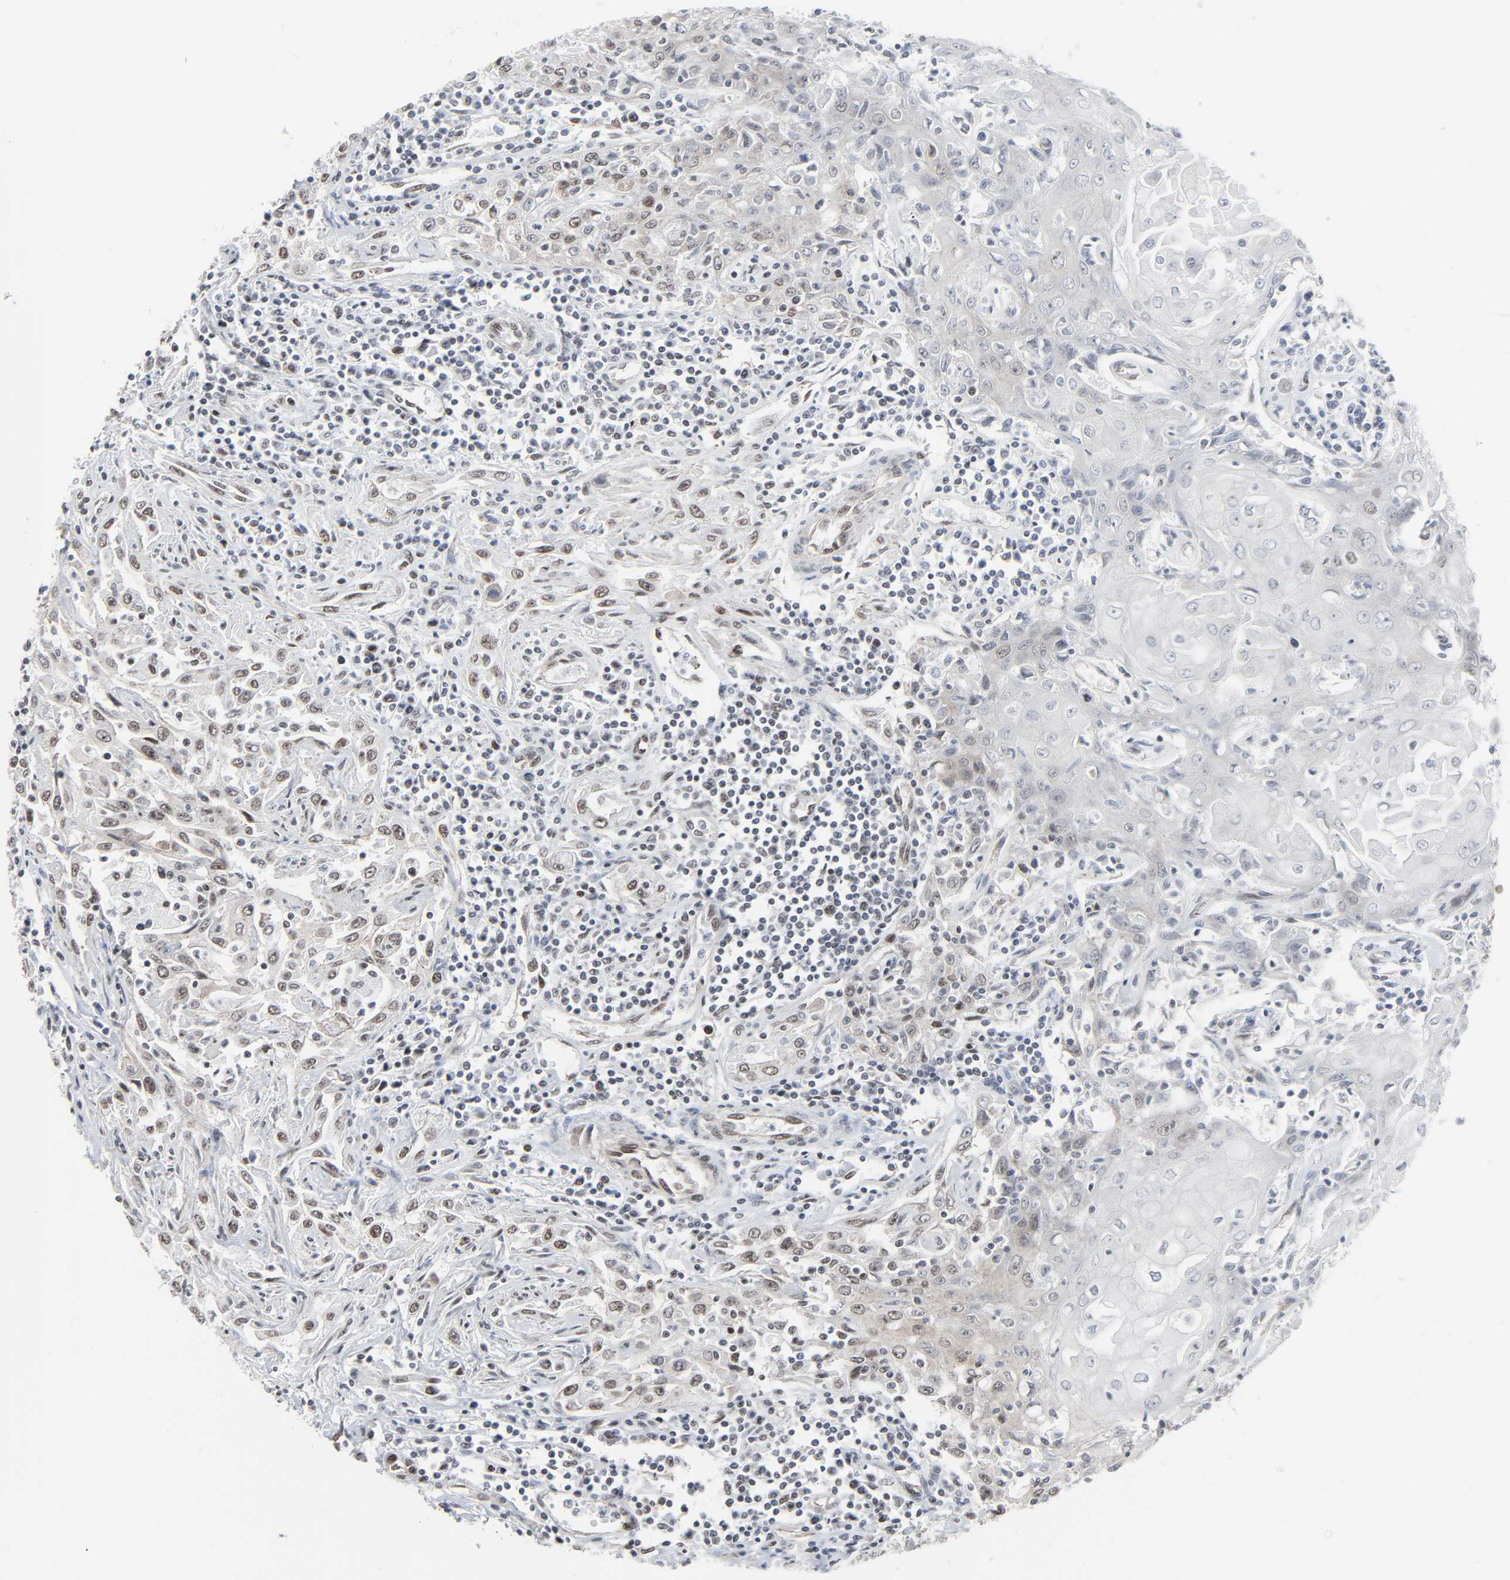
{"staining": {"intensity": "moderate", "quantity": "25%-75%", "location": "nuclear"}, "tissue": "head and neck cancer", "cell_type": "Tumor cells", "image_type": "cancer", "snomed": [{"axis": "morphology", "description": "Squamous cell carcinoma, NOS"}, {"axis": "topography", "description": "Oral tissue"}, {"axis": "topography", "description": "Head-Neck"}], "caption": "Squamous cell carcinoma (head and neck) stained for a protein (brown) exhibits moderate nuclear positive staining in approximately 25%-75% of tumor cells.", "gene": "FBXO28", "patient": {"sex": "female", "age": 76}}